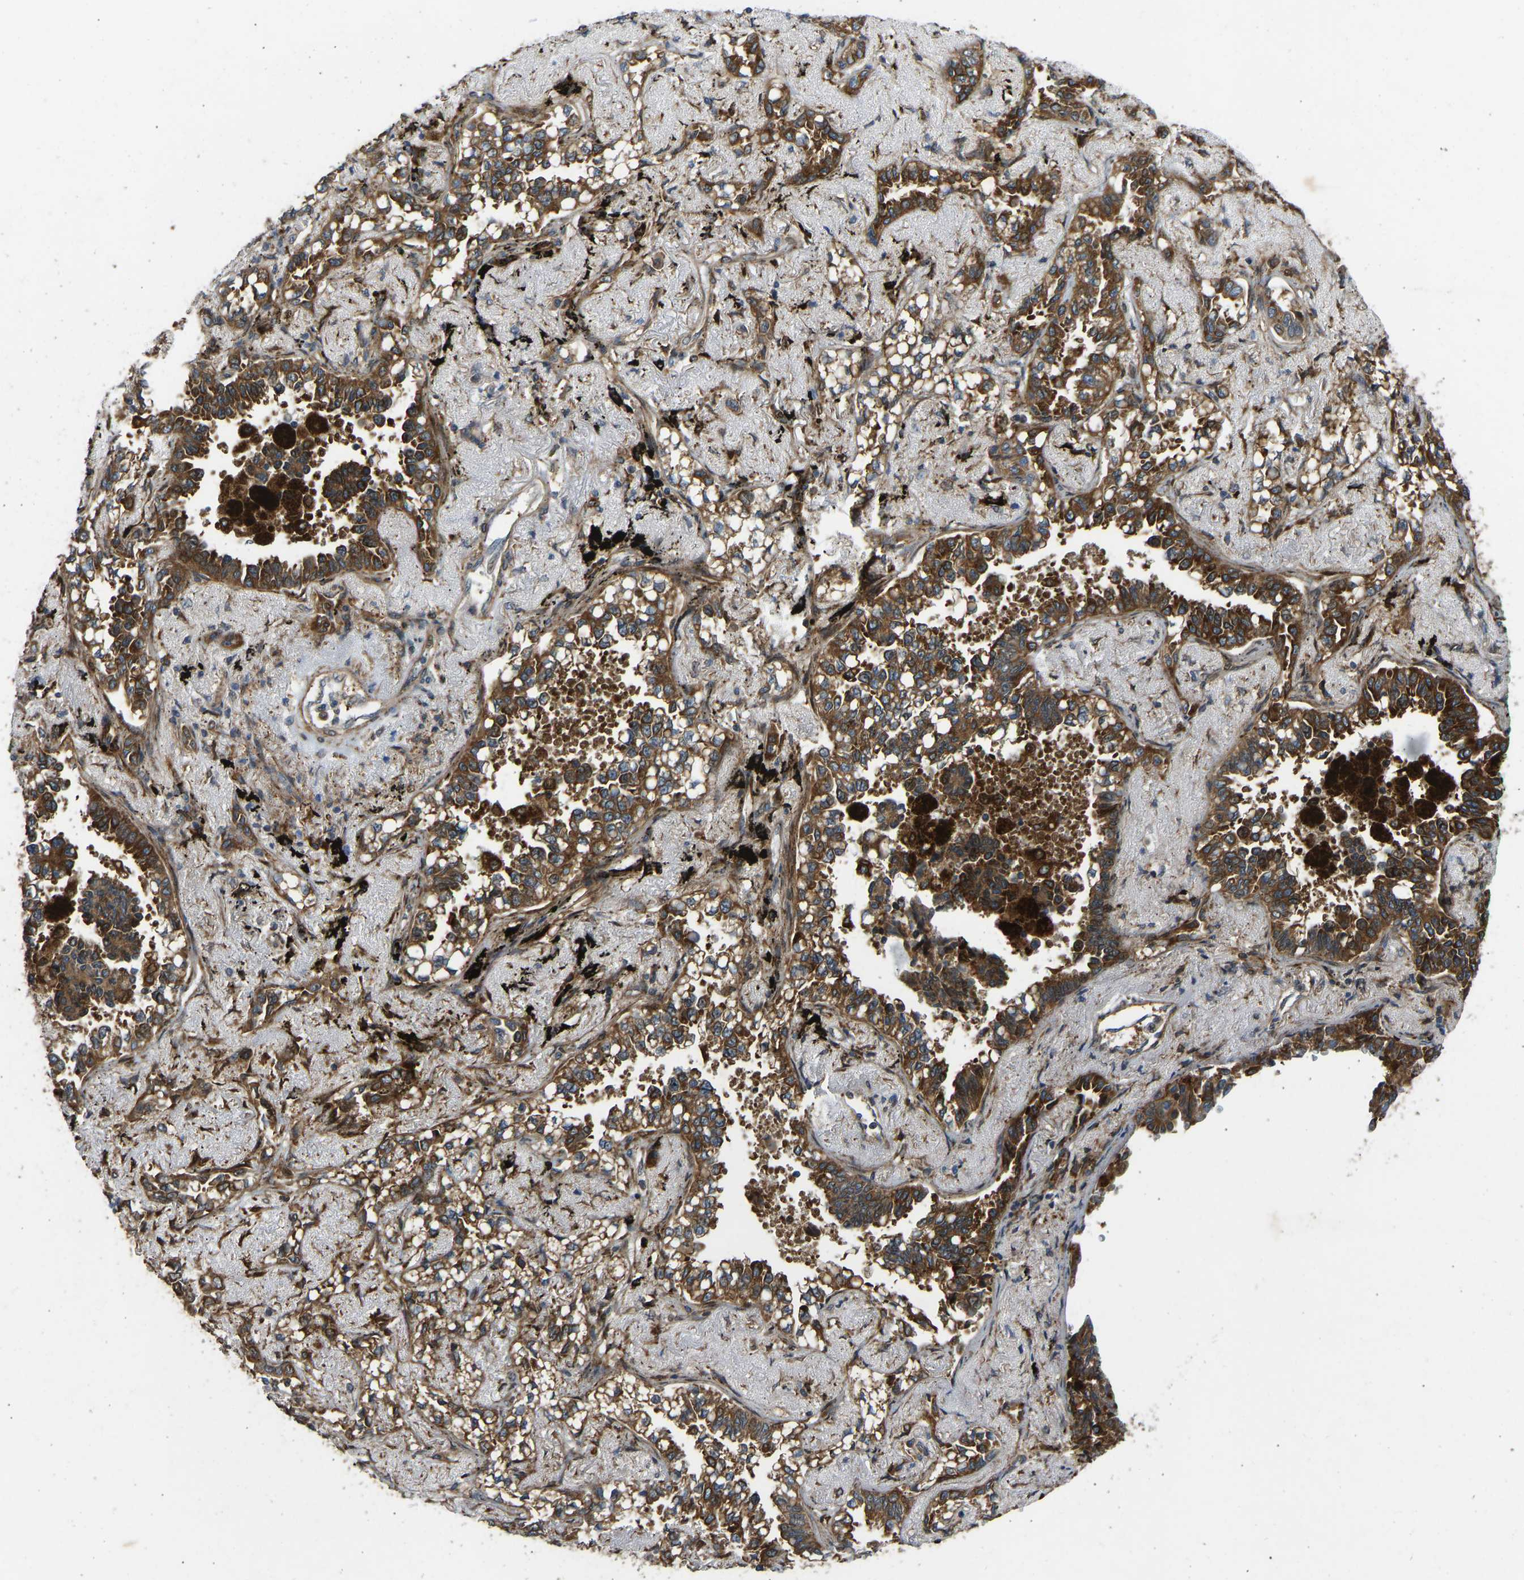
{"staining": {"intensity": "strong", "quantity": ">75%", "location": "cytoplasmic/membranous"}, "tissue": "lung cancer", "cell_type": "Tumor cells", "image_type": "cancer", "snomed": [{"axis": "morphology", "description": "Adenocarcinoma, NOS"}, {"axis": "topography", "description": "Lung"}], "caption": "Tumor cells exhibit strong cytoplasmic/membranous positivity in about >75% of cells in lung cancer (adenocarcinoma).", "gene": "OS9", "patient": {"sex": "male", "age": 59}}